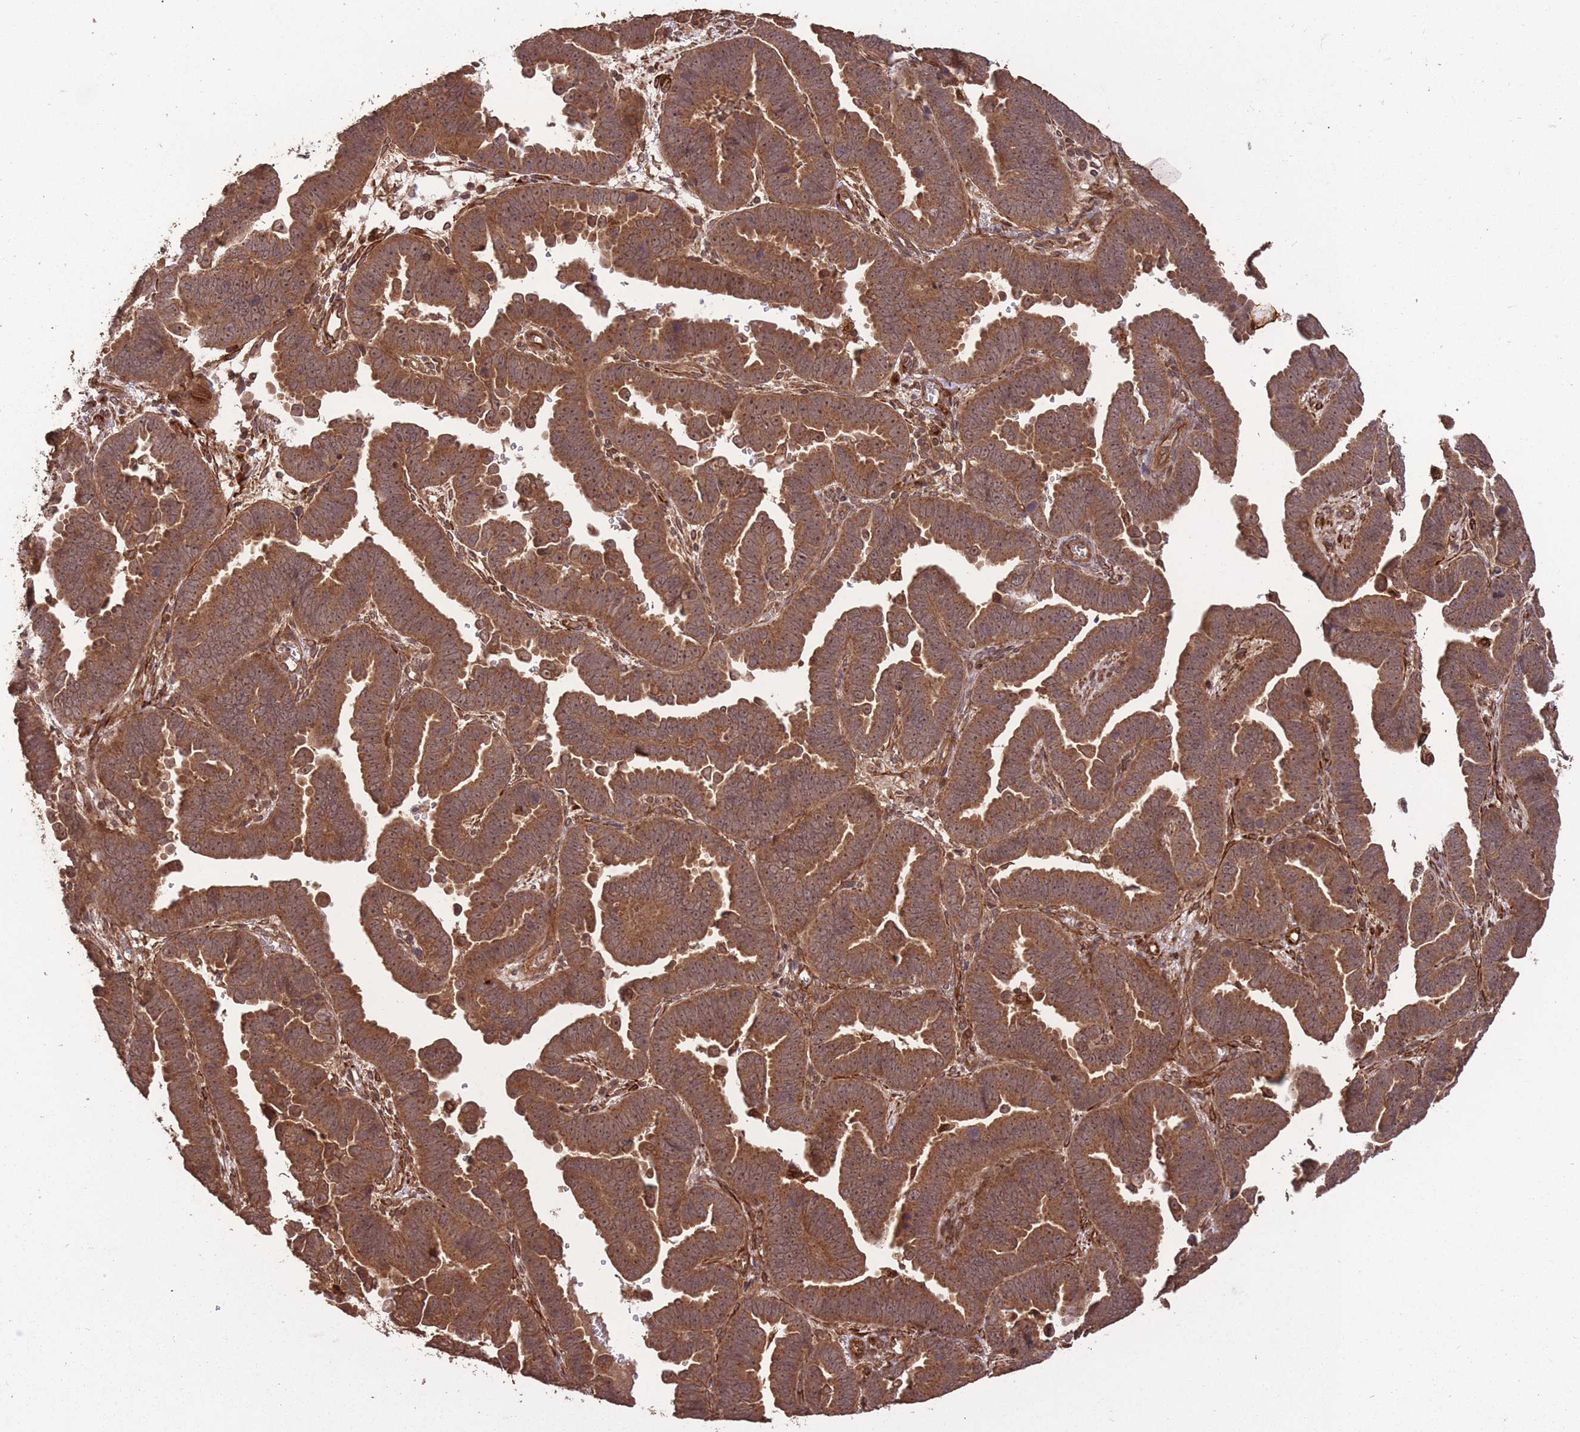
{"staining": {"intensity": "strong", "quantity": ">75%", "location": "cytoplasmic/membranous,nuclear"}, "tissue": "endometrial cancer", "cell_type": "Tumor cells", "image_type": "cancer", "snomed": [{"axis": "morphology", "description": "Adenocarcinoma, NOS"}, {"axis": "topography", "description": "Endometrium"}], "caption": "Strong cytoplasmic/membranous and nuclear staining for a protein is identified in about >75% of tumor cells of endometrial cancer (adenocarcinoma) using immunohistochemistry (IHC).", "gene": "ERBB3", "patient": {"sex": "female", "age": 75}}